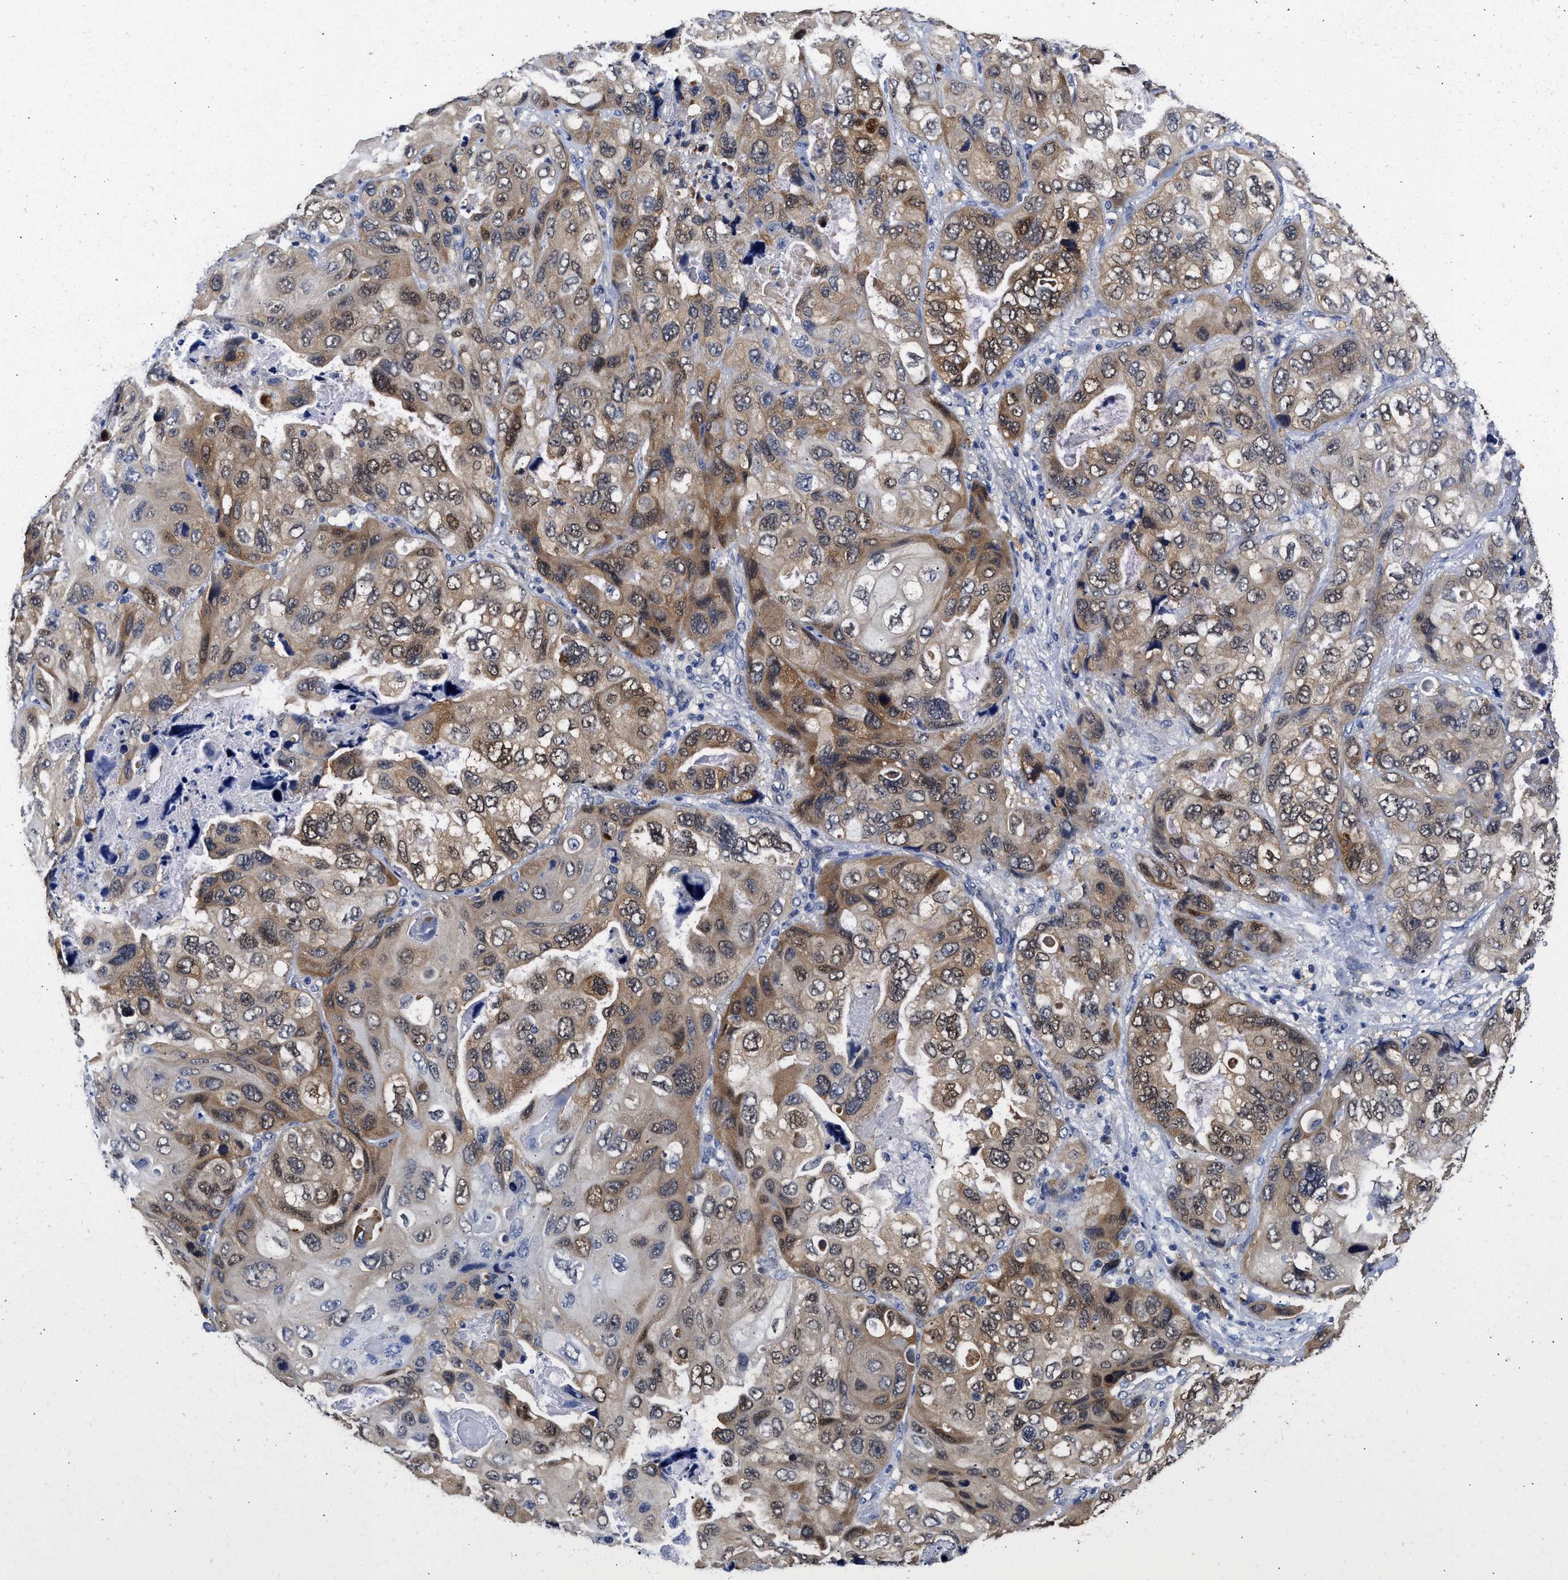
{"staining": {"intensity": "moderate", "quantity": "25%-75%", "location": "cytoplasmic/membranous,nuclear"}, "tissue": "lung cancer", "cell_type": "Tumor cells", "image_type": "cancer", "snomed": [{"axis": "morphology", "description": "Squamous cell carcinoma, NOS"}, {"axis": "topography", "description": "Lung"}], "caption": "Moderate cytoplasmic/membranous and nuclear expression for a protein is seen in about 25%-75% of tumor cells of lung cancer (squamous cell carcinoma) using immunohistochemistry (IHC).", "gene": "XPO5", "patient": {"sex": "female", "age": 73}}